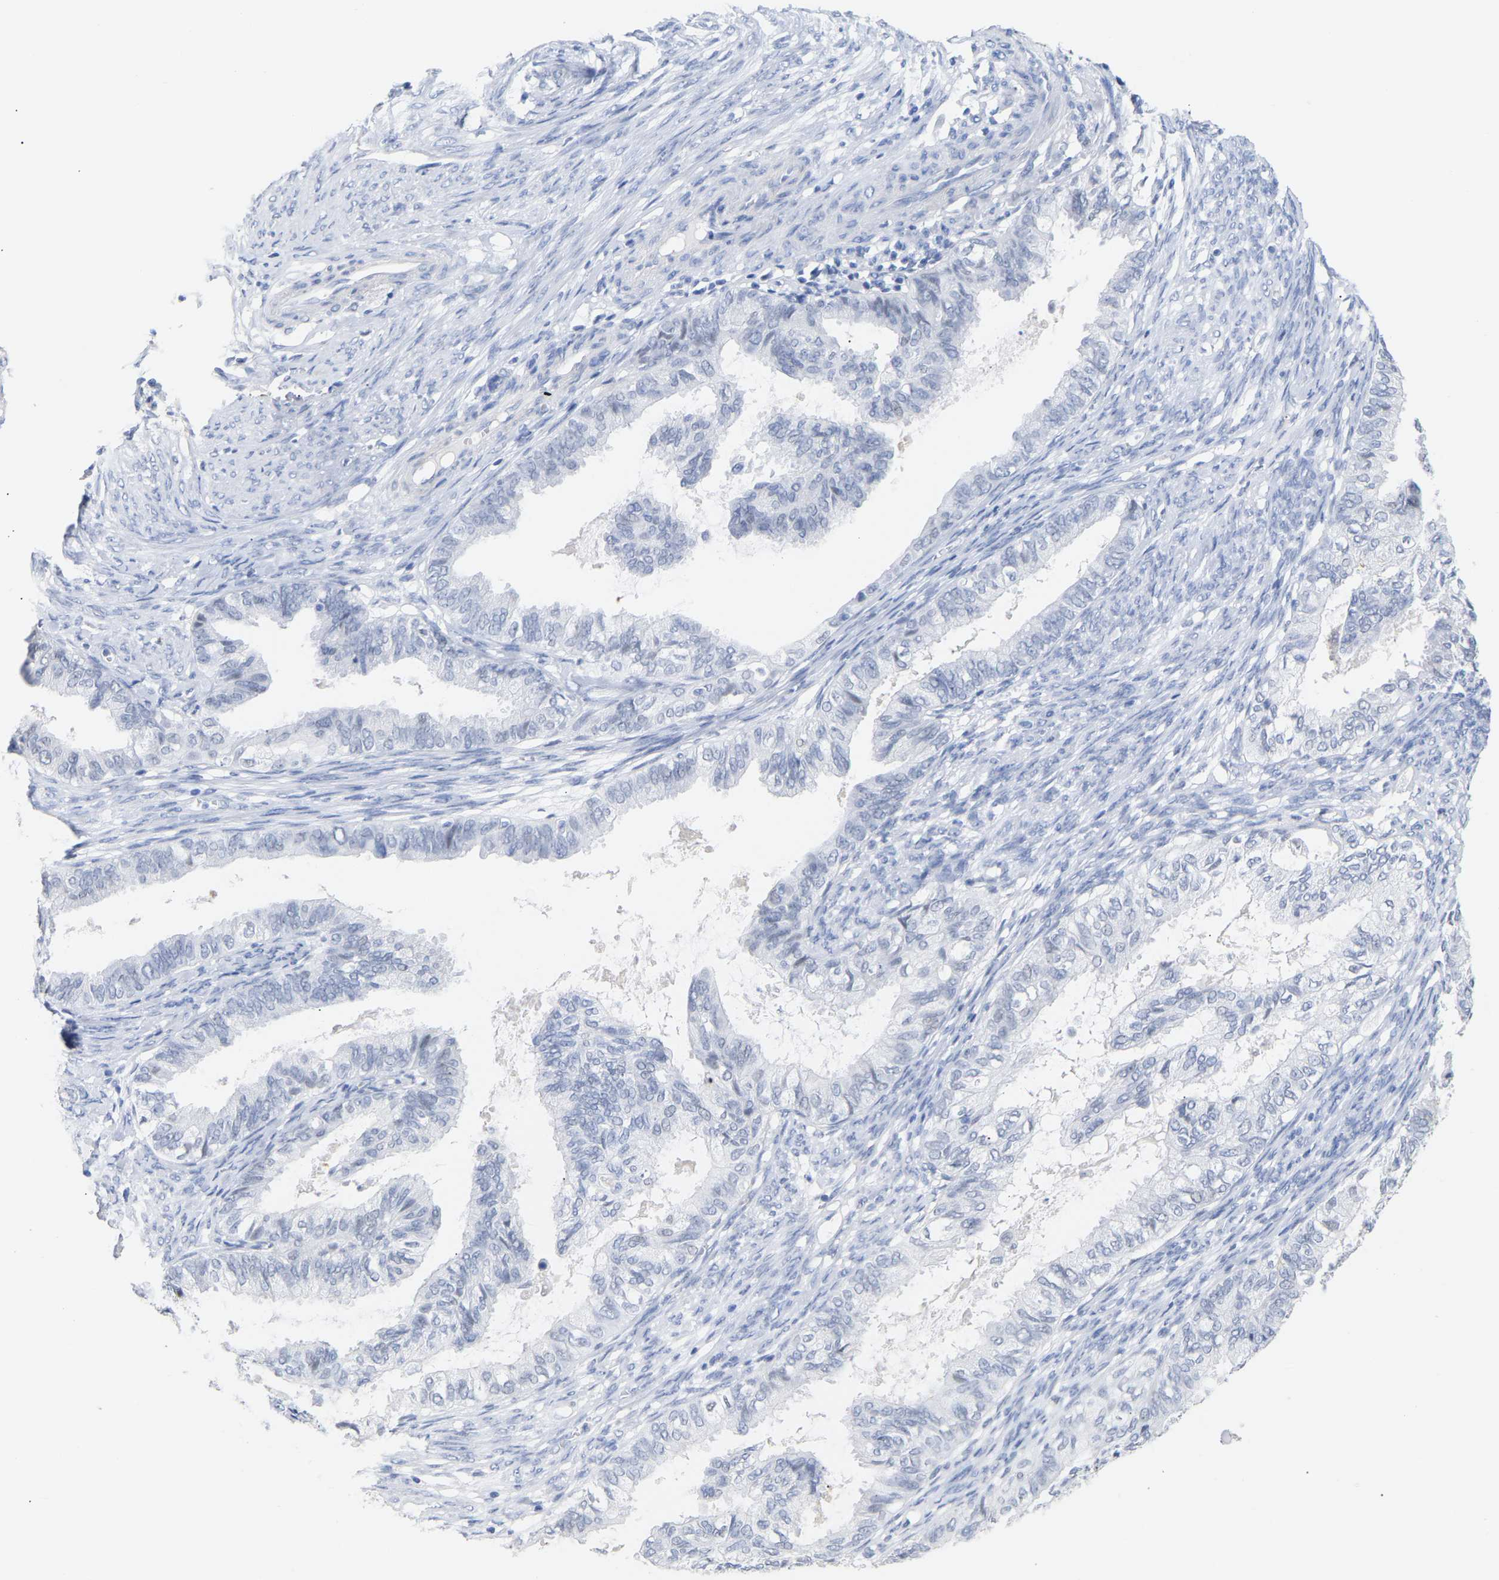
{"staining": {"intensity": "negative", "quantity": "none", "location": "none"}, "tissue": "cervical cancer", "cell_type": "Tumor cells", "image_type": "cancer", "snomed": [{"axis": "morphology", "description": "Normal tissue, NOS"}, {"axis": "morphology", "description": "Adenocarcinoma, NOS"}, {"axis": "topography", "description": "Cervix"}, {"axis": "topography", "description": "Endometrium"}], "caption": "This is a image of immunohistochemistry (IHC) staining of cervical cancer, which shows no positivity in tumor cells.", "gene": "AMPH", "patient": {"sex": "female", "age": 86}}